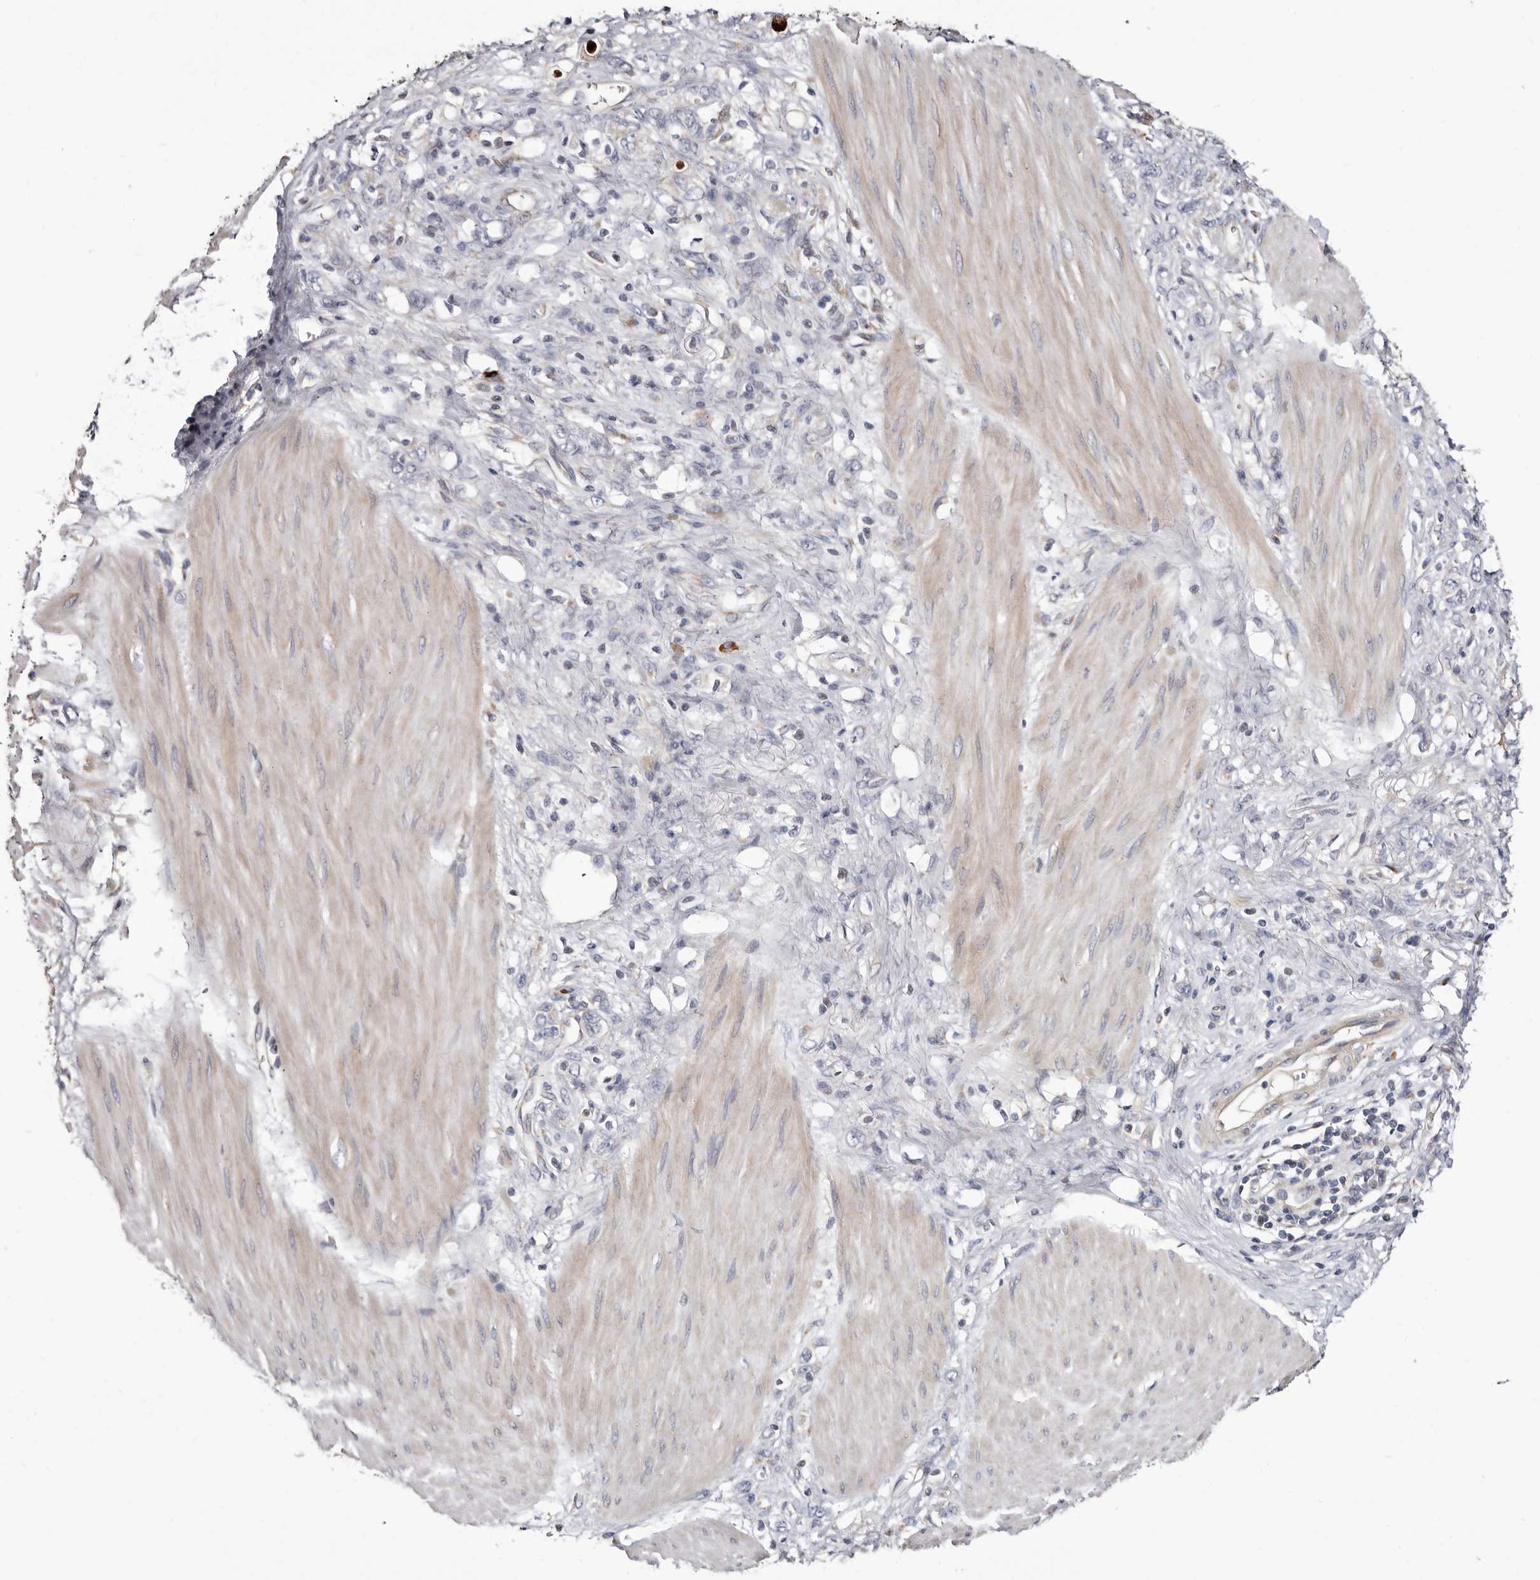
{"staining": {"intensity": "negative", "quantity": "none", "location": "none"}, "tissue": "stomach cancer", "cell_type": "Tumor cells", "image_type": "cancer", "snomed": [{"axis": "morphology", "description": "Adenocarcinoma, NOS"}, {"axis": "topography", "description": "Stomach"}], "caption": "An immunohistochemistry histopathology image of stomach adenocarcinoma is shown. There is no staining in tumor cells of stomach adenocarcinoma.", "gene": "ASIC5", "patient": {"sex": "female", "age": 76}}